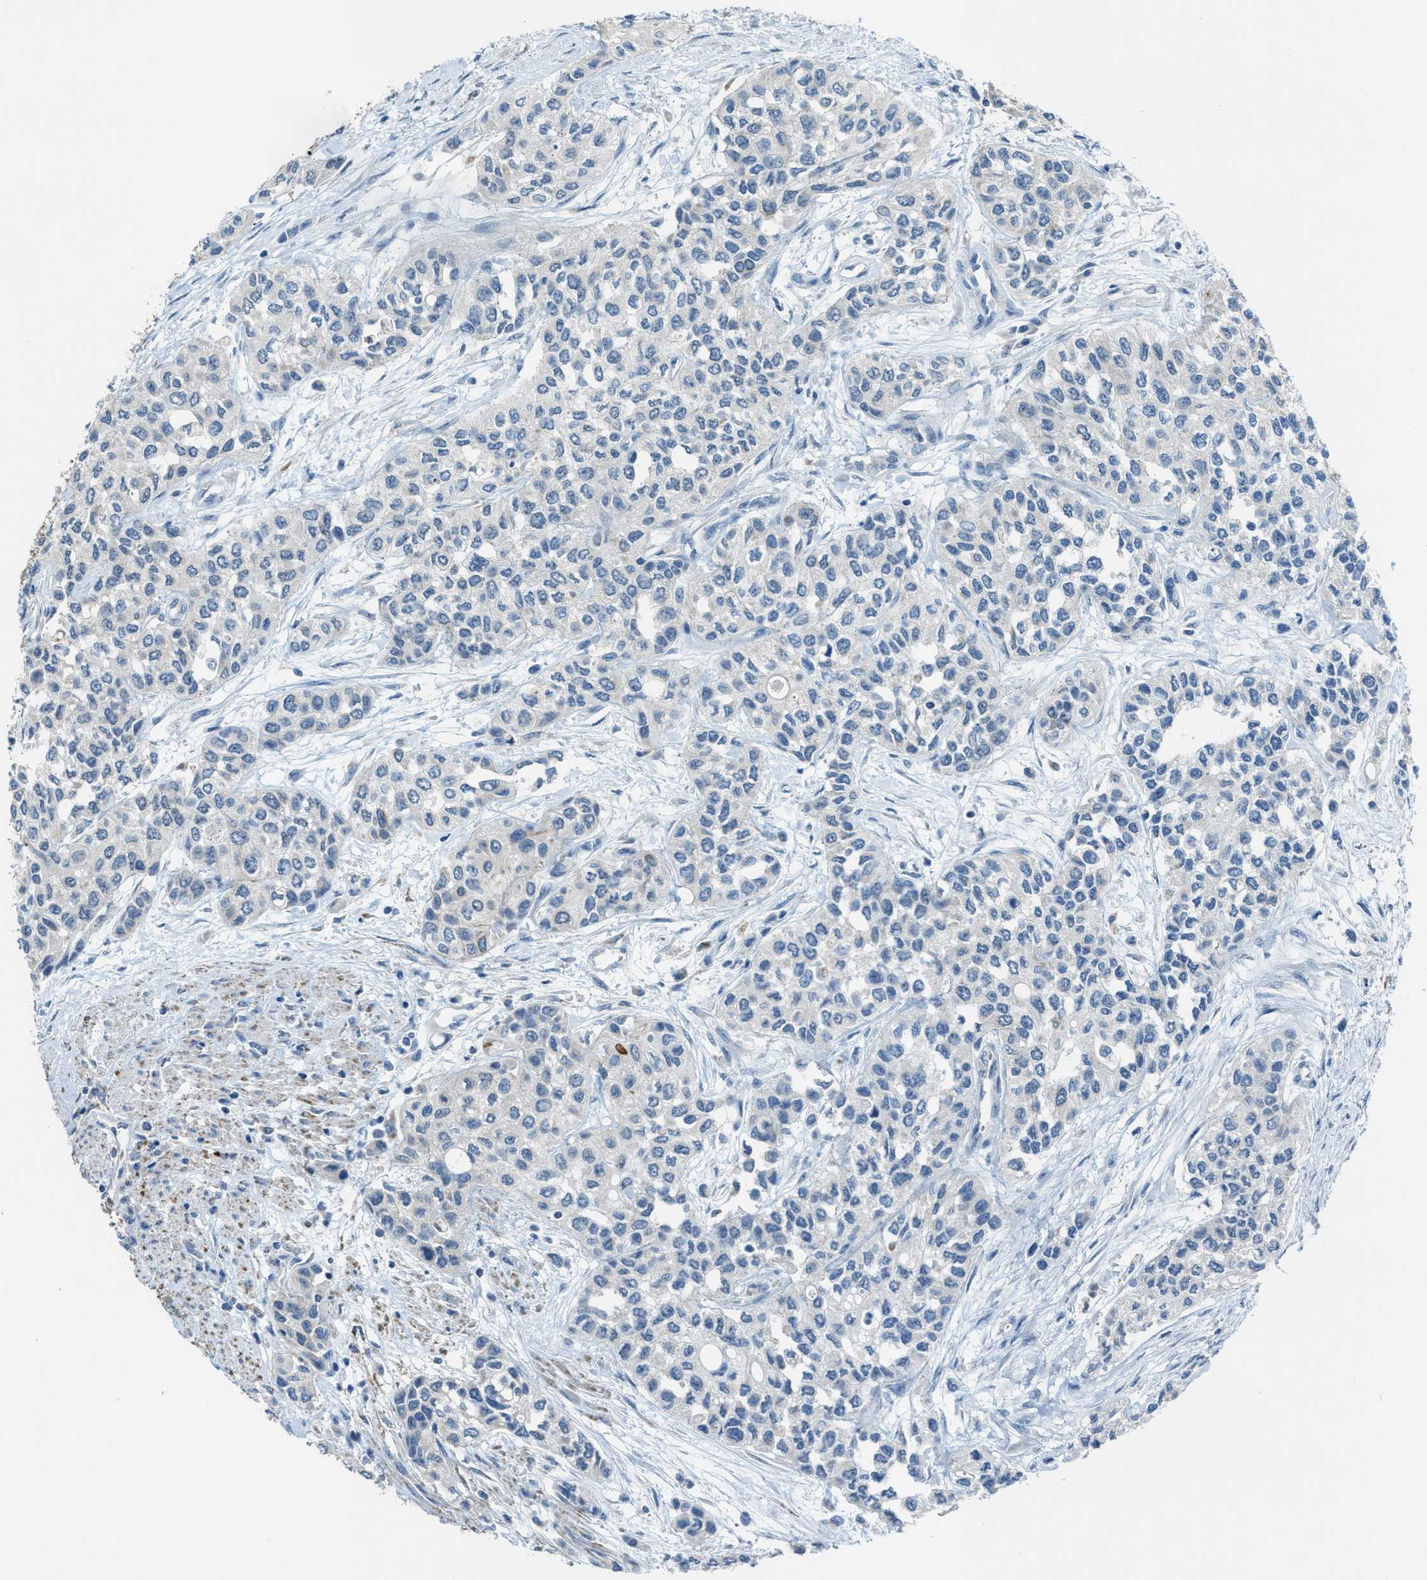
{"staining": {"intensity": "negative", "quantity": "none", "location": "none"}, "tissue": "urothelial cancer", "cell_type": "Tumor cells", "image_type": "cancer", "snomed": [{"axis": "morphology", "description": "Urothelial carcinoma, High grade"}, {"axis": "topography", "description": "Urinary bladder"}], "caption": "The photomicrograph exhibits no significant expression in tumor cells of urothelial carcinoma (high-grade).", "gene": "CDON", "patient": {"sex": "female", "age": 56}}